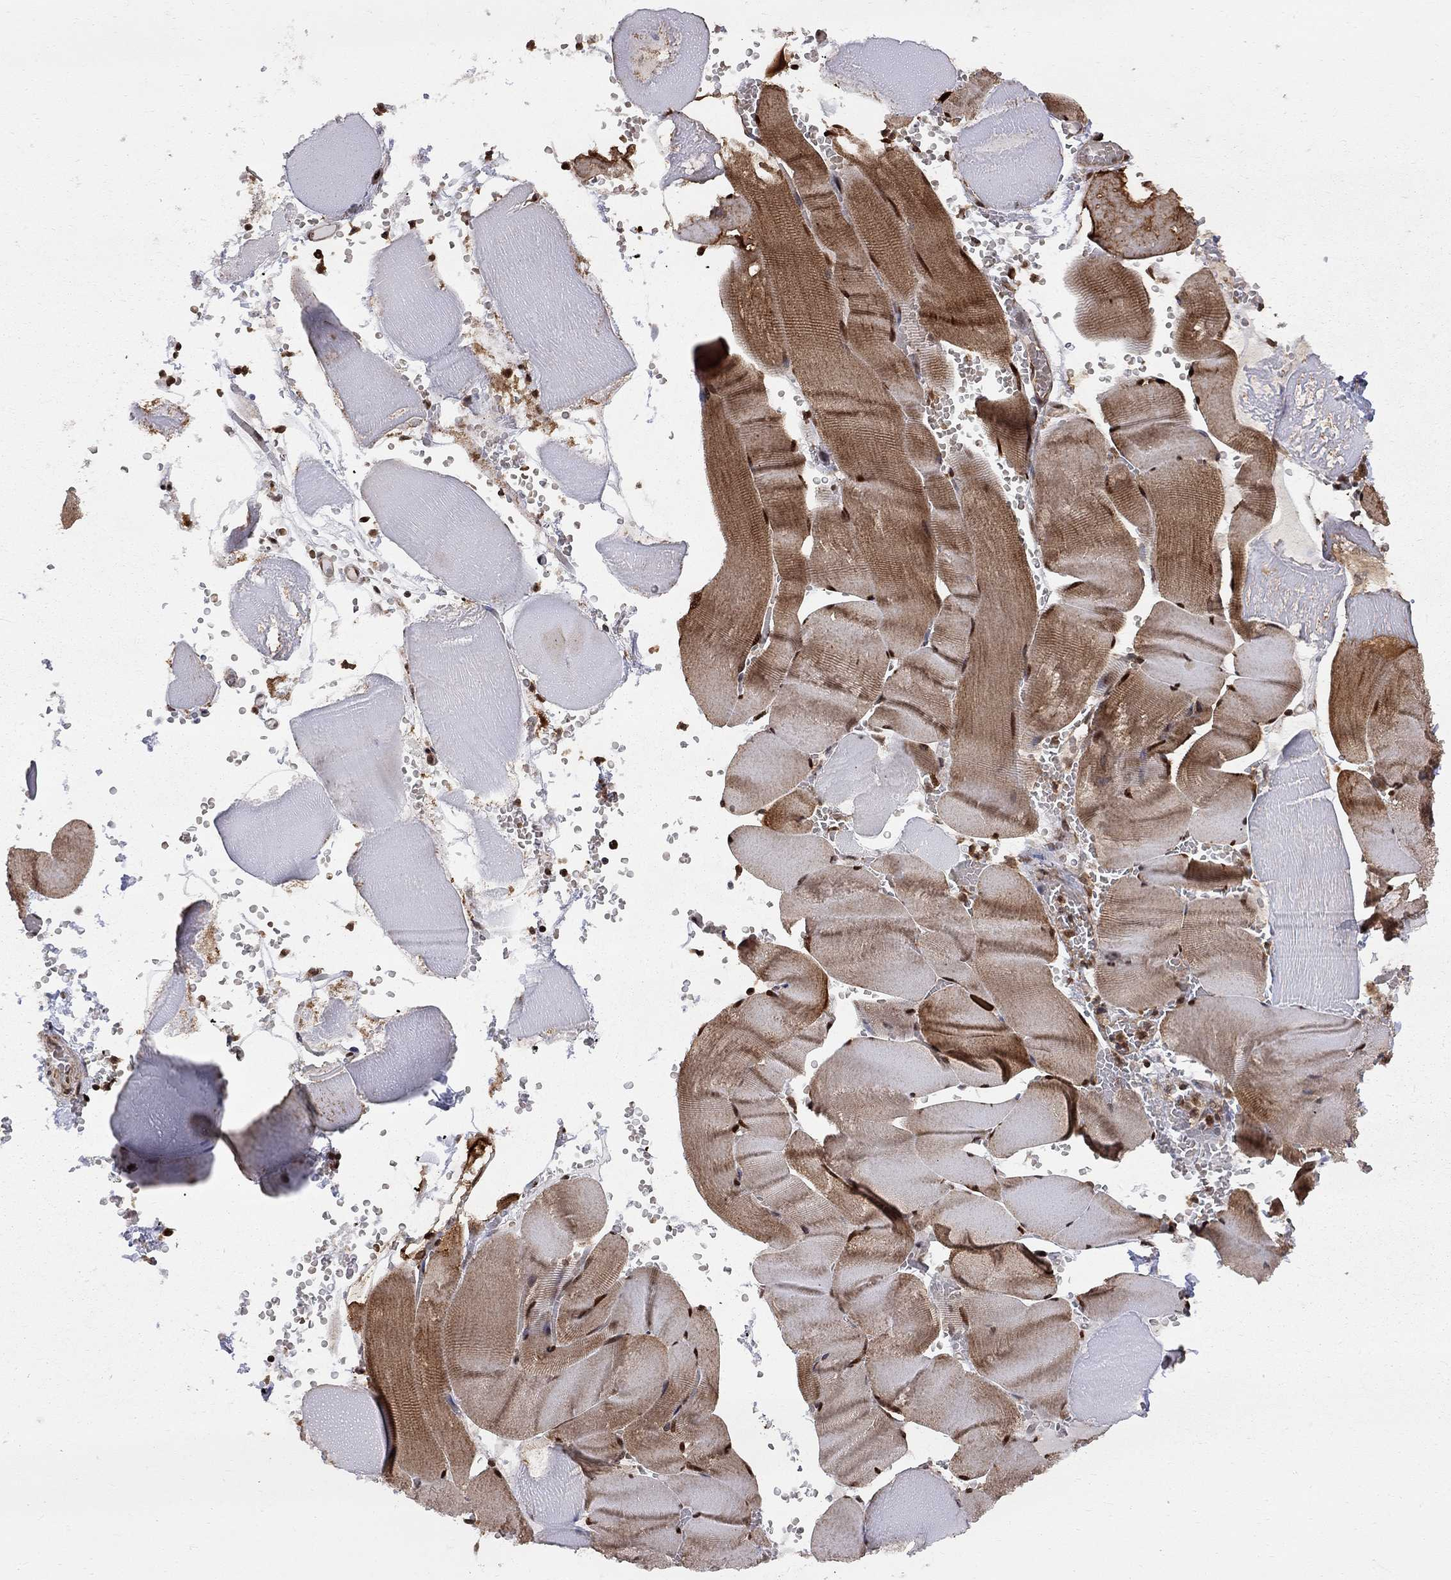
{"staining": {"intensity": "strong", "quantity": "25%-75%", "location": "cytoplasmic/membranous,nuclear"}, "tissue": "skeletal muscle", "cell_type": "Myocytes", "image_type": "normal", "snomed": [{"axis": "morphology", "description": "Normal tissue, NOS"}, {"axis": "topography", "description": "Skeletal muscle"}], "caption": "IHC of benign skeletal muscle demonstrates high levels of strong cytoplasmic/membranous,nuclear staining in about 25%-75% of myocytes.", "gene": "ELOB", "patient": {"sex": "male", "age": 56}}